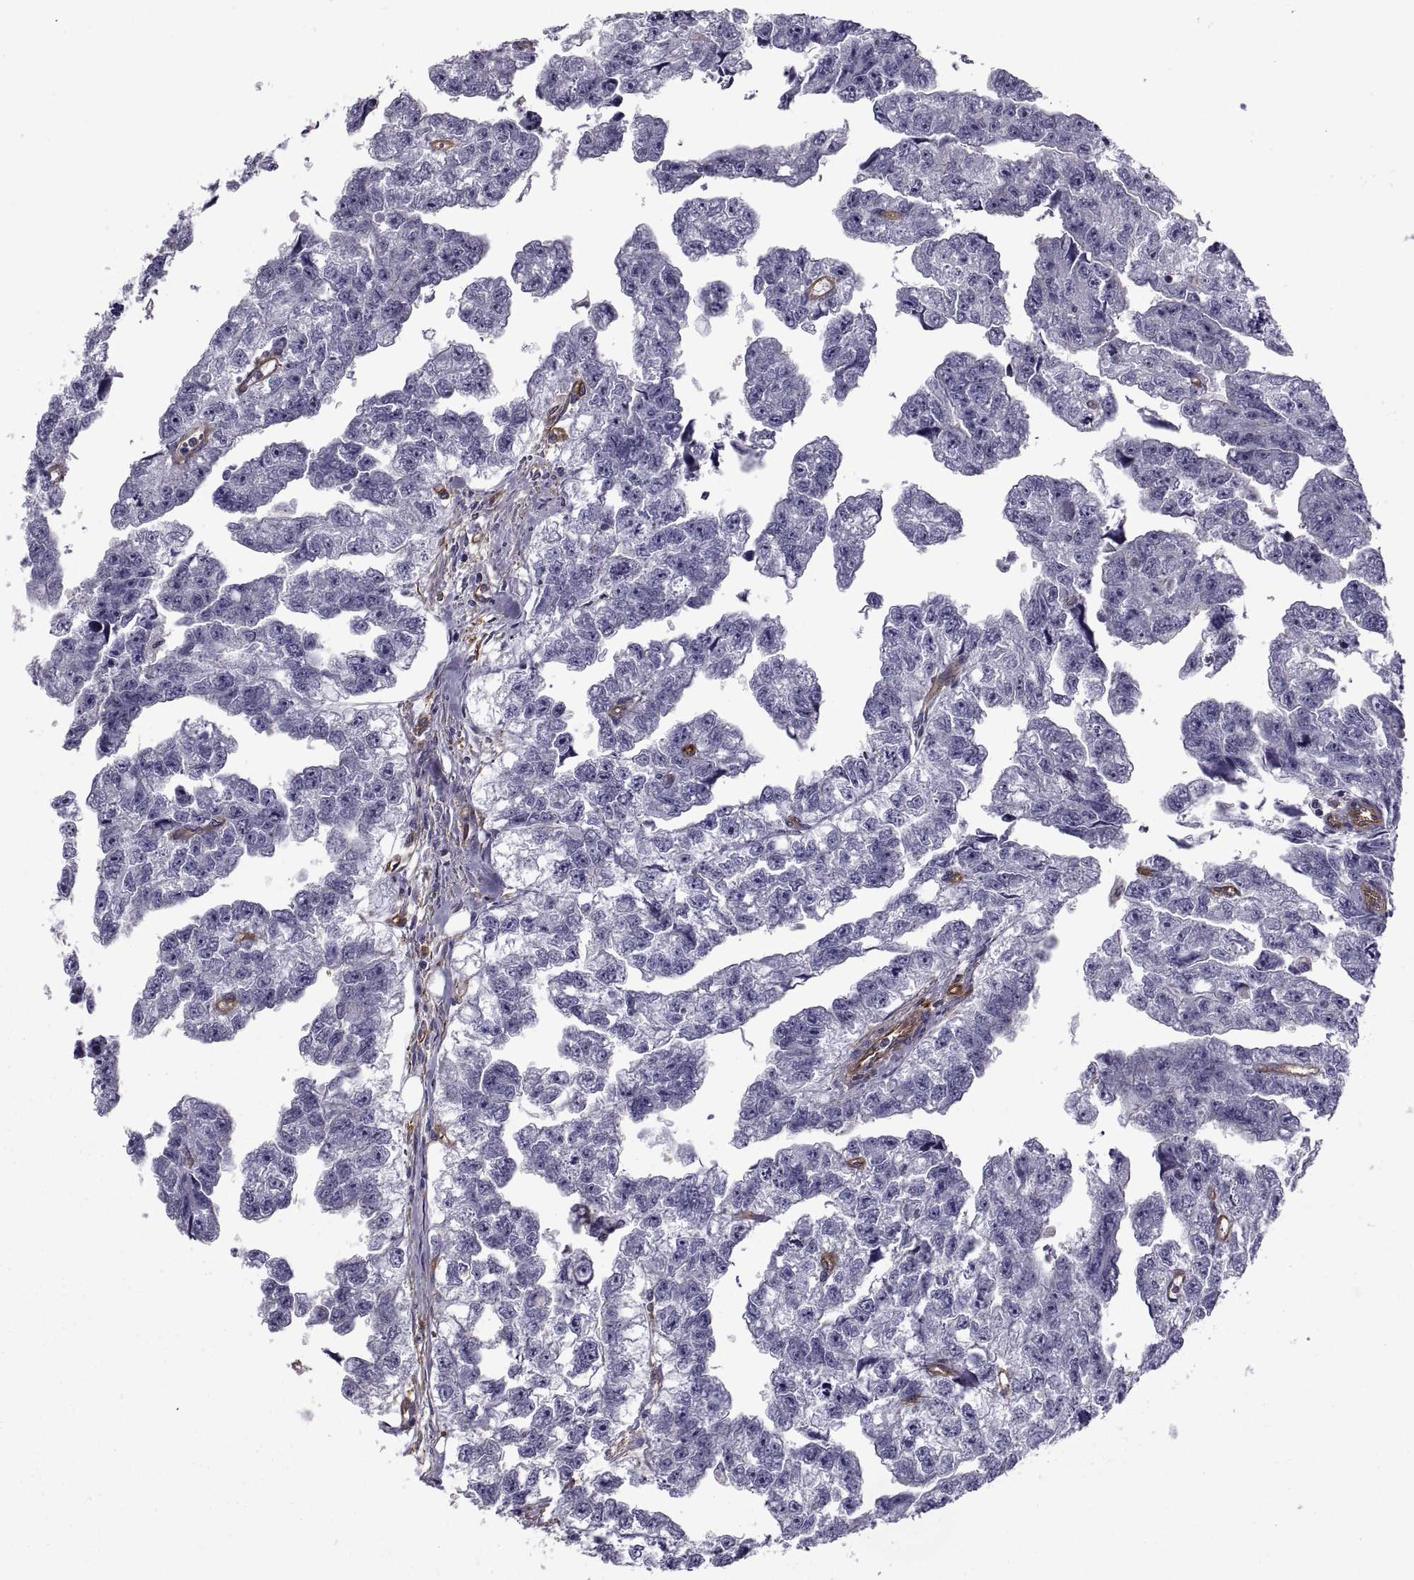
{"staining": {"intensity": "negative", "quantity": "none", "location": "none"}, "tissue": "testis cancer", "cell_type": "Tumor cells", "image_type": "cancer", "snomed": [{"axis": "morphology", "description": "Carcinoma, Embryonal, NOS"}, {"axis": "morphology", "description": "Teratoma, malignant, NOS"}, {"axis": "topography", "description": "Testis"}], "caption": "A micrograph of testis cancer (teratoma (malignant)) stained for a protein shows no brown staining in tumor cells.", "gene": "MYH9", "patient": {"sex": "male", "age": 44}}